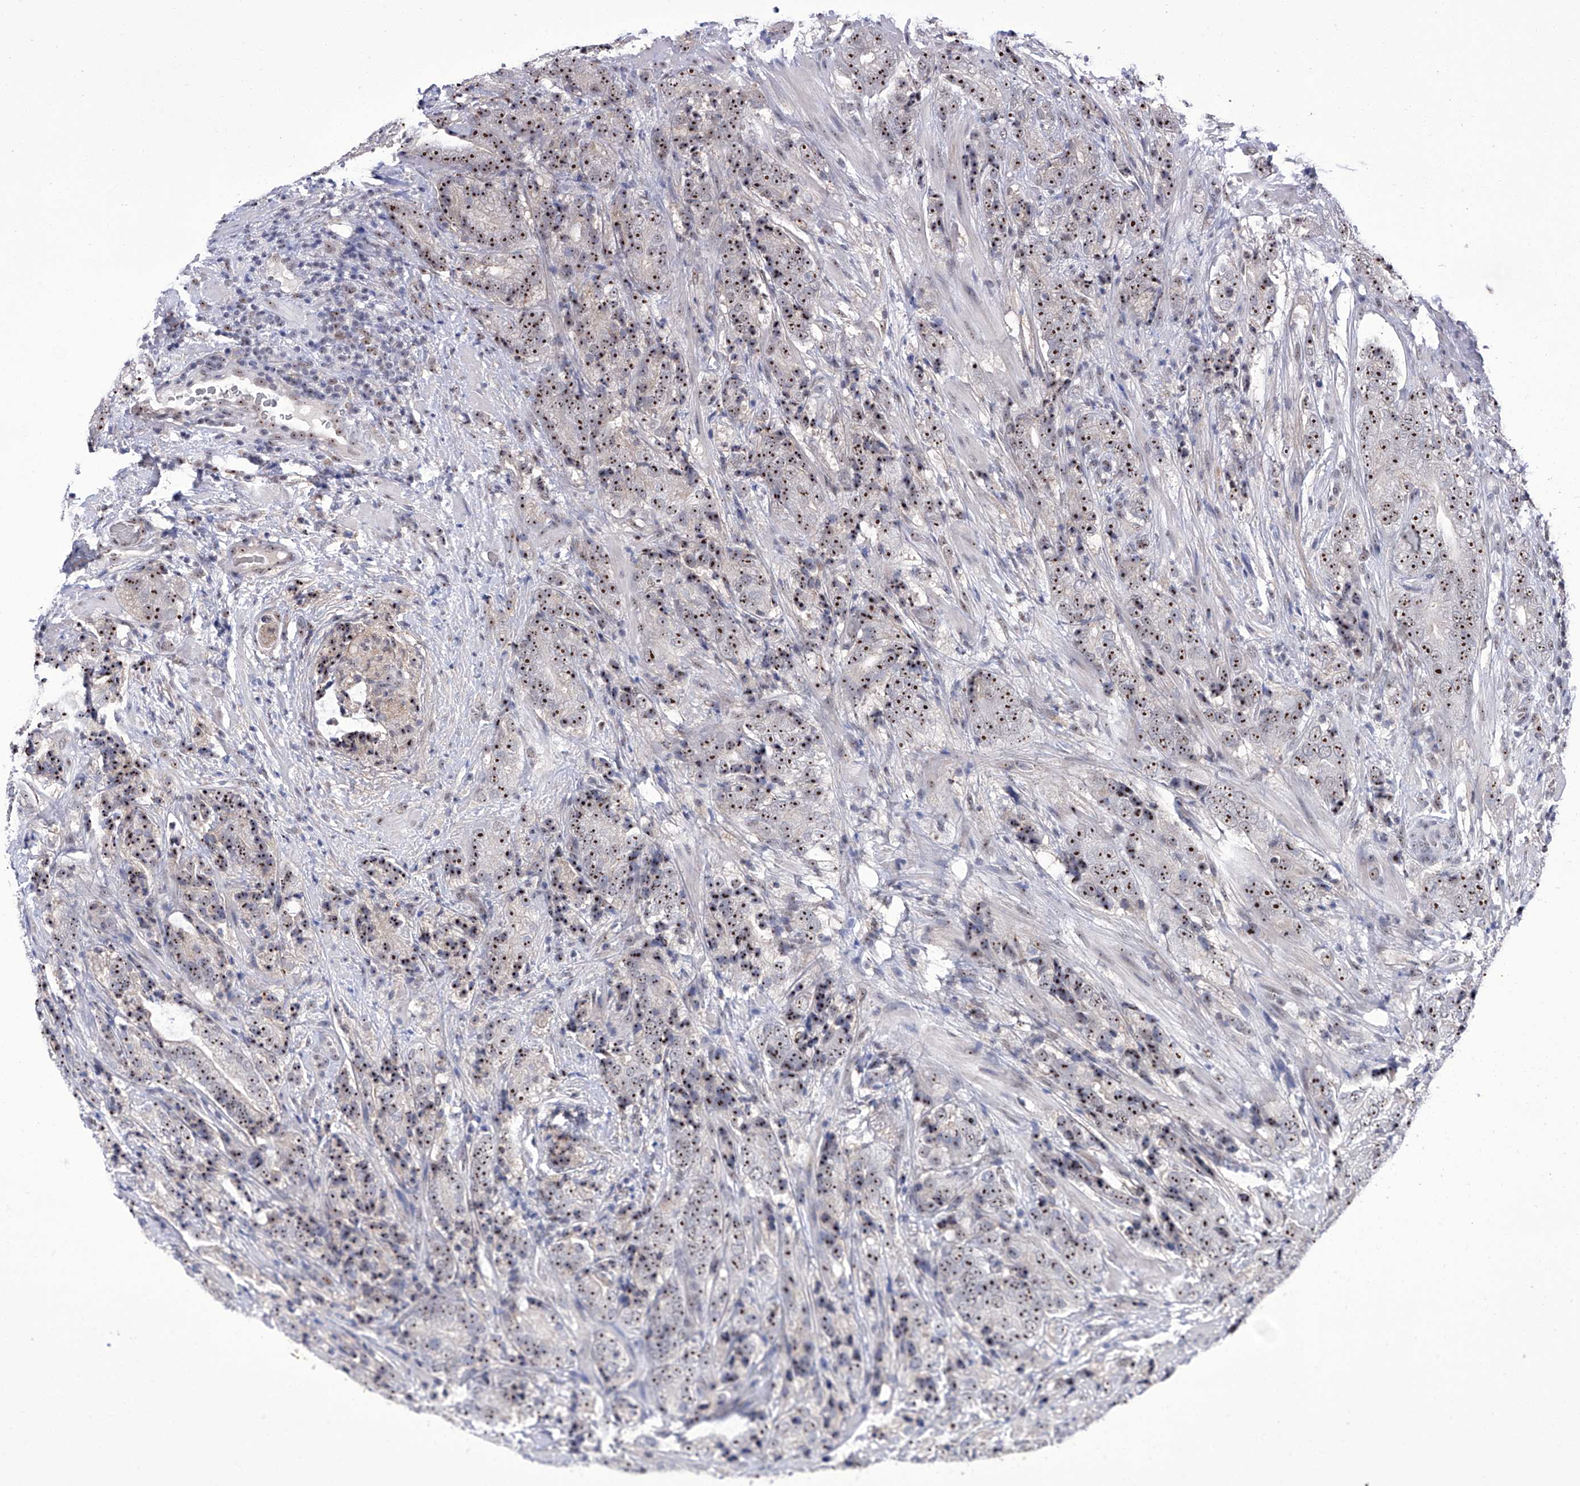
{"staining": {"intensity": "moderate", "quantity": ">75%", "location": "nuclear"}, "tissue": "prostate cancer", "cell_type": "Tumor cells", "image_type": "cancer", "snomed": [{"axis": "morphology", "description": "Adenocarcinoma, High grade"}, {"axis": "topography", "description": "Prostate"}], "caption": "Prostate adenocarcinoma (high-grade) stained with a brown dye displays moderate nuclear positive positivity in about >75% of tumor cells.", "gene": "CMTR1", "patient": {"sex": "male", "age": 57}}